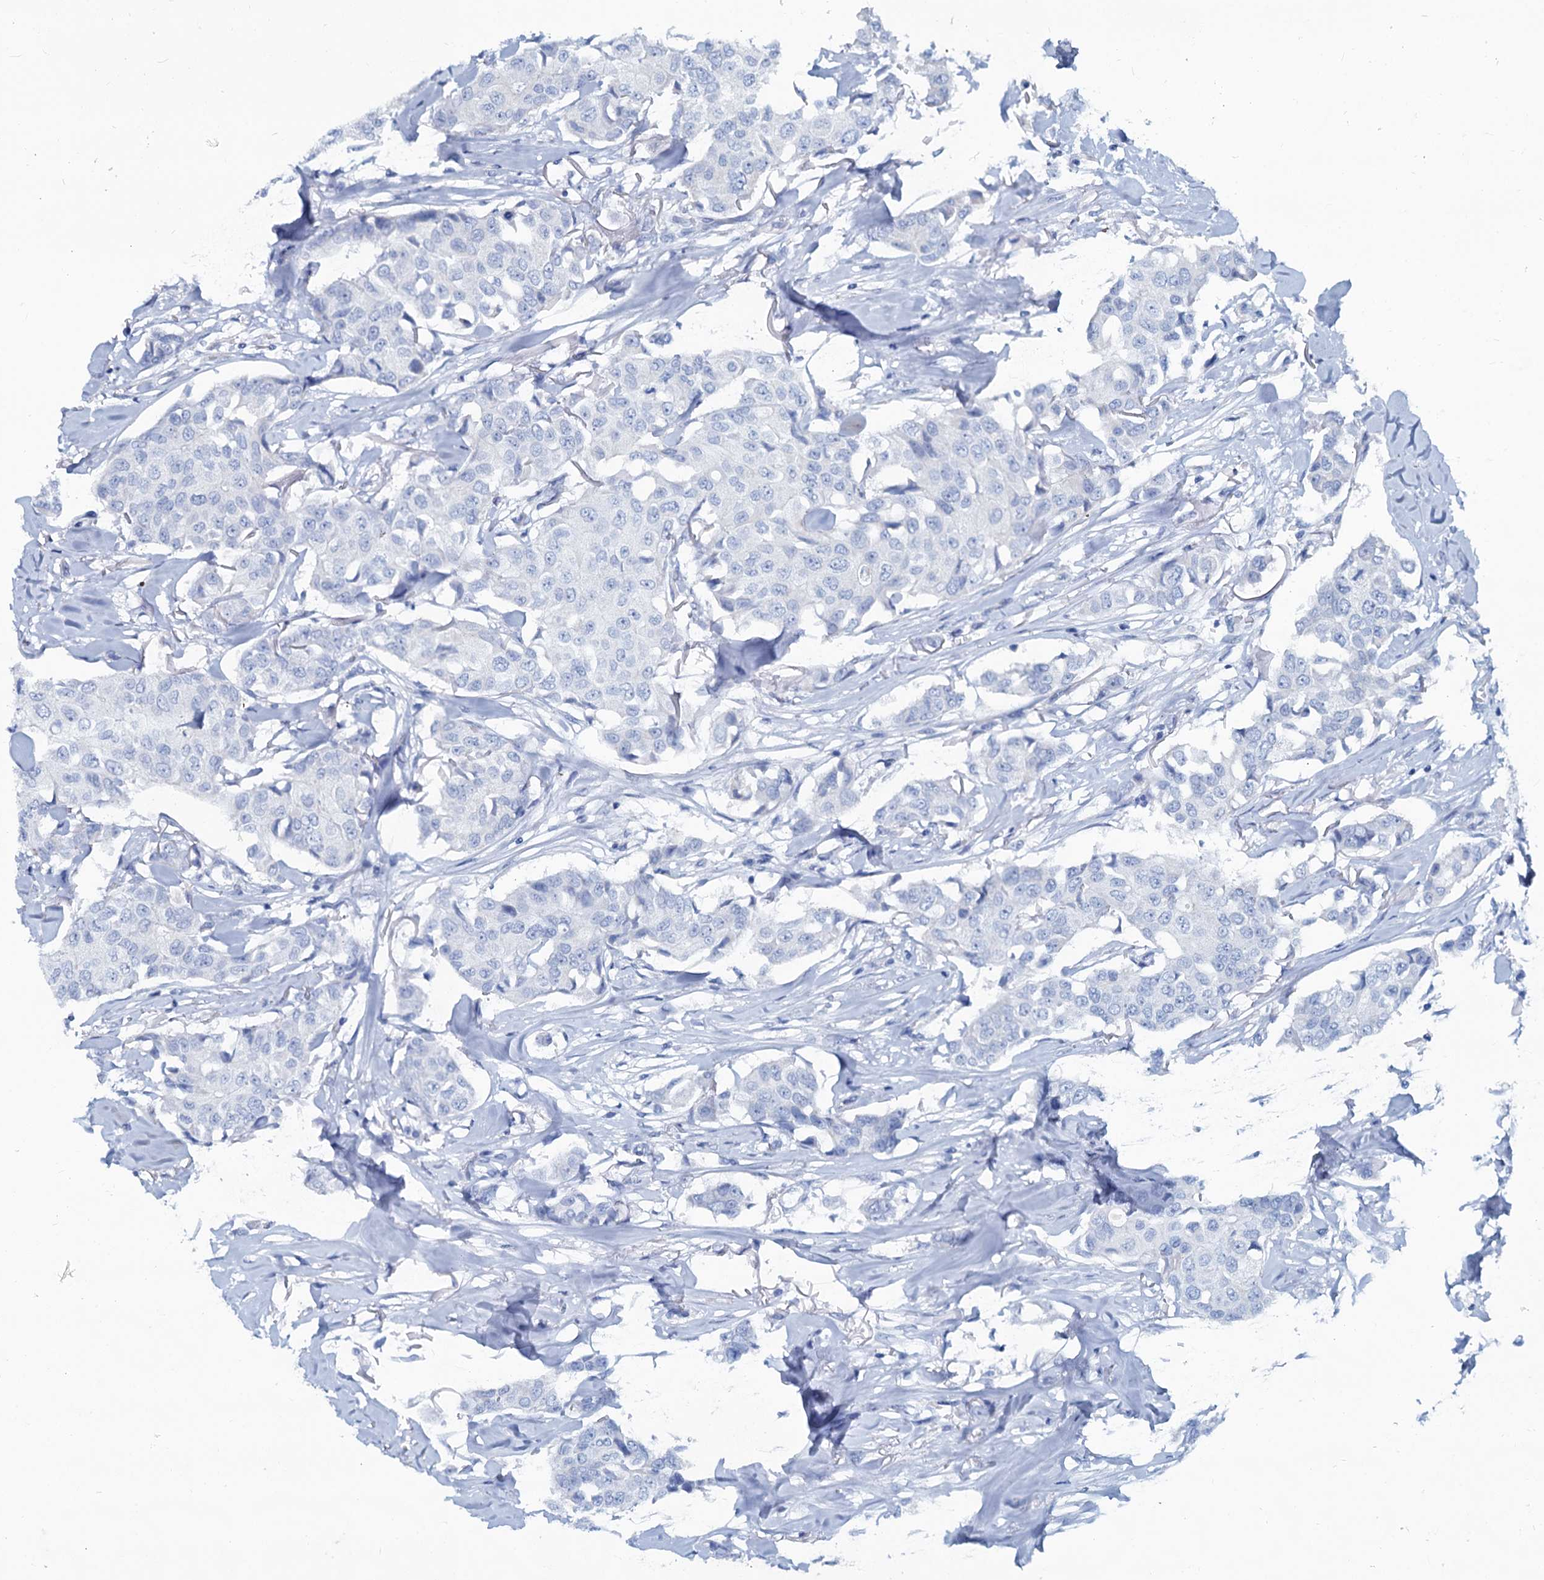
{"staining": {"intensity": "negative", "quantity": "none", "location": "none"}, "tissue": "breast cancer", "cell_type": "Tumor cells", "image_type": "cancer", "snomed": [{"axis": "morphology", "description": "Duct carcinoma"}, {"axis": "topography", "description": "Breast"}], "caption": "A high-resolution histopathology image shows IHC staining of breast cancer, which exhibits no significant staining in tumor cells.", "gene": "SLC1A3", "patient": {"sex": "female", "age": 80}}